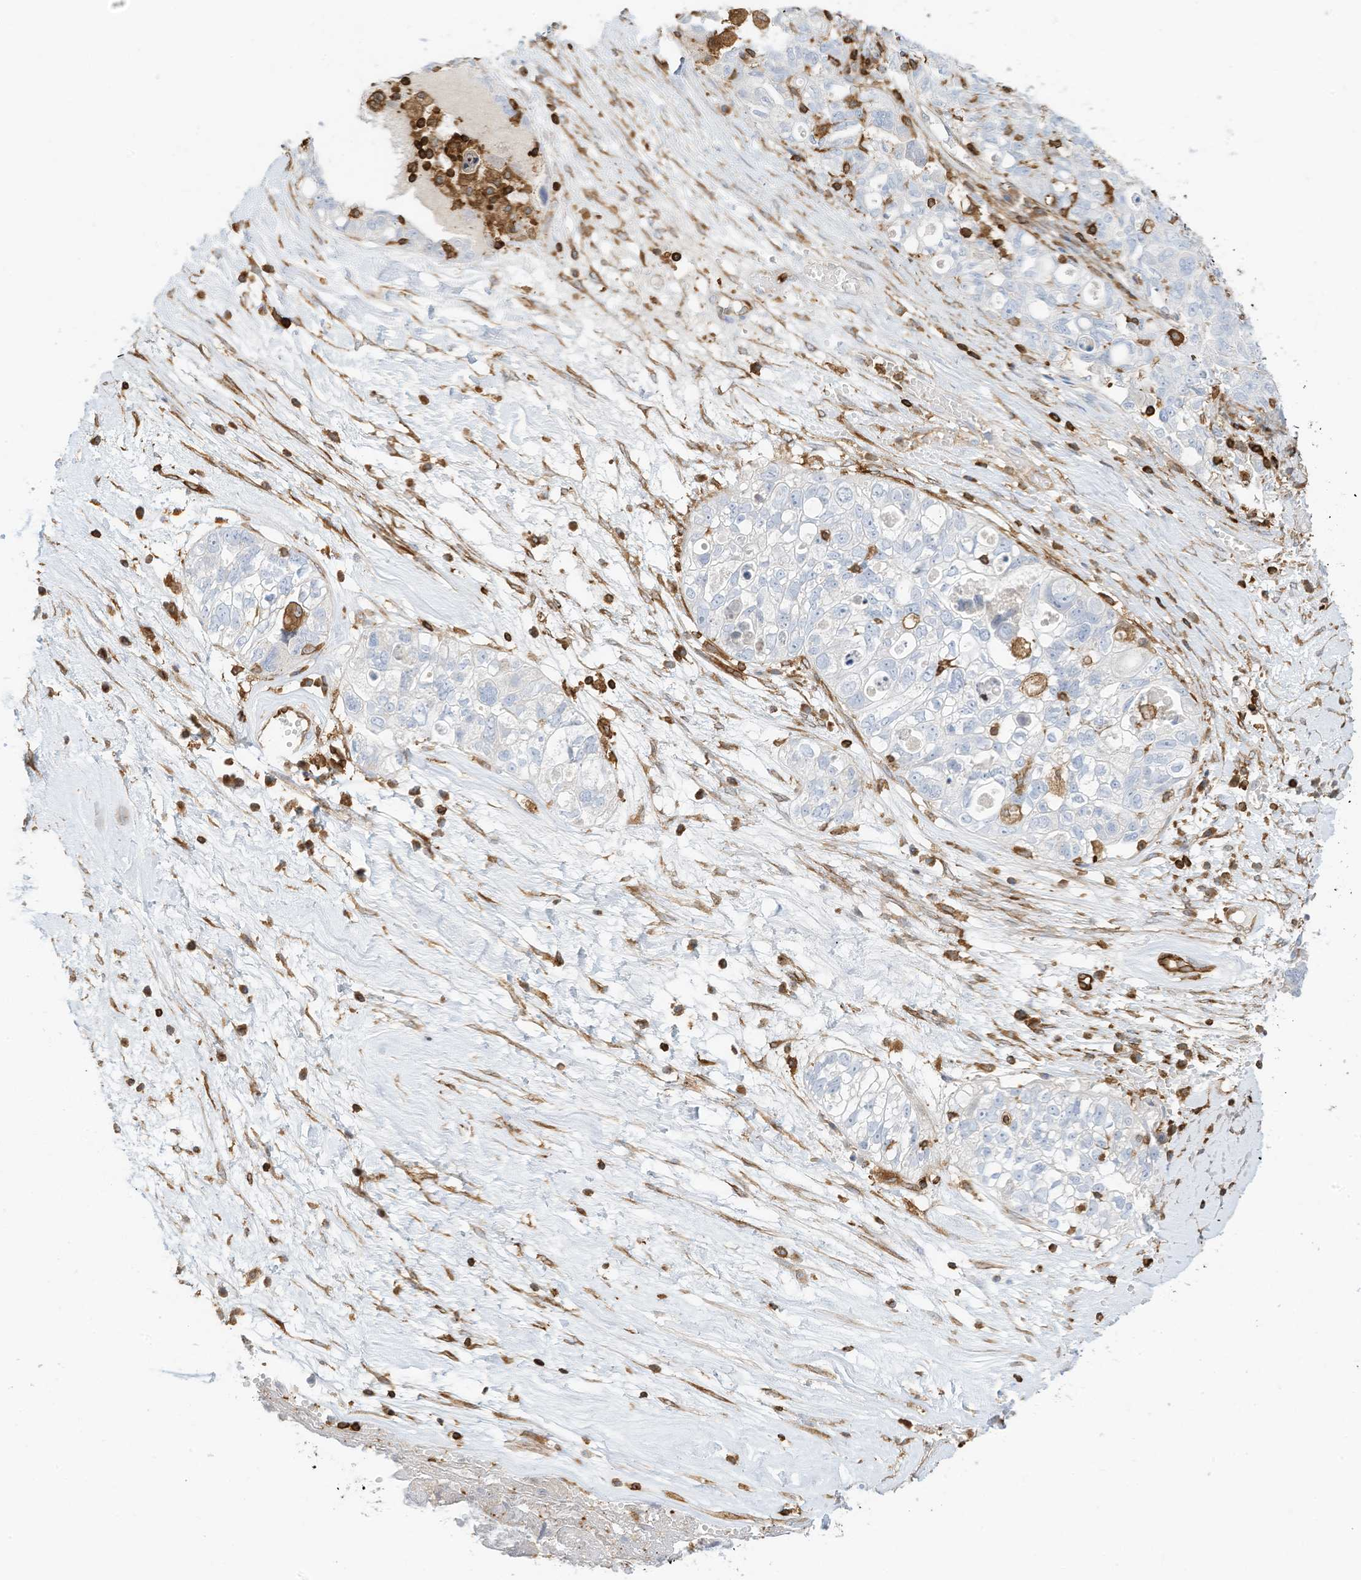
{"staining": {"intensity": "negative", "quantity": "none", "location": "none"}, "tissue": "ovarian cancer", "cell_type": "Tumor cells", "image_type": "cancer", "snomed": [{"axis": "morphology", "description": "Carcinoma, NOS"}, {"axis": "morphology", "description": "Cystadenocarcinoma, serous, NOS"}, {"axis": "topography", "description": "Ovary"}], "caption": "Human ovarian cancer (carcinoma) stained for a protein using IHC reveals no positivity in tumor cells.", "gene": "ARHGAP25", "patient": {"sex": "female", "age": 69}}